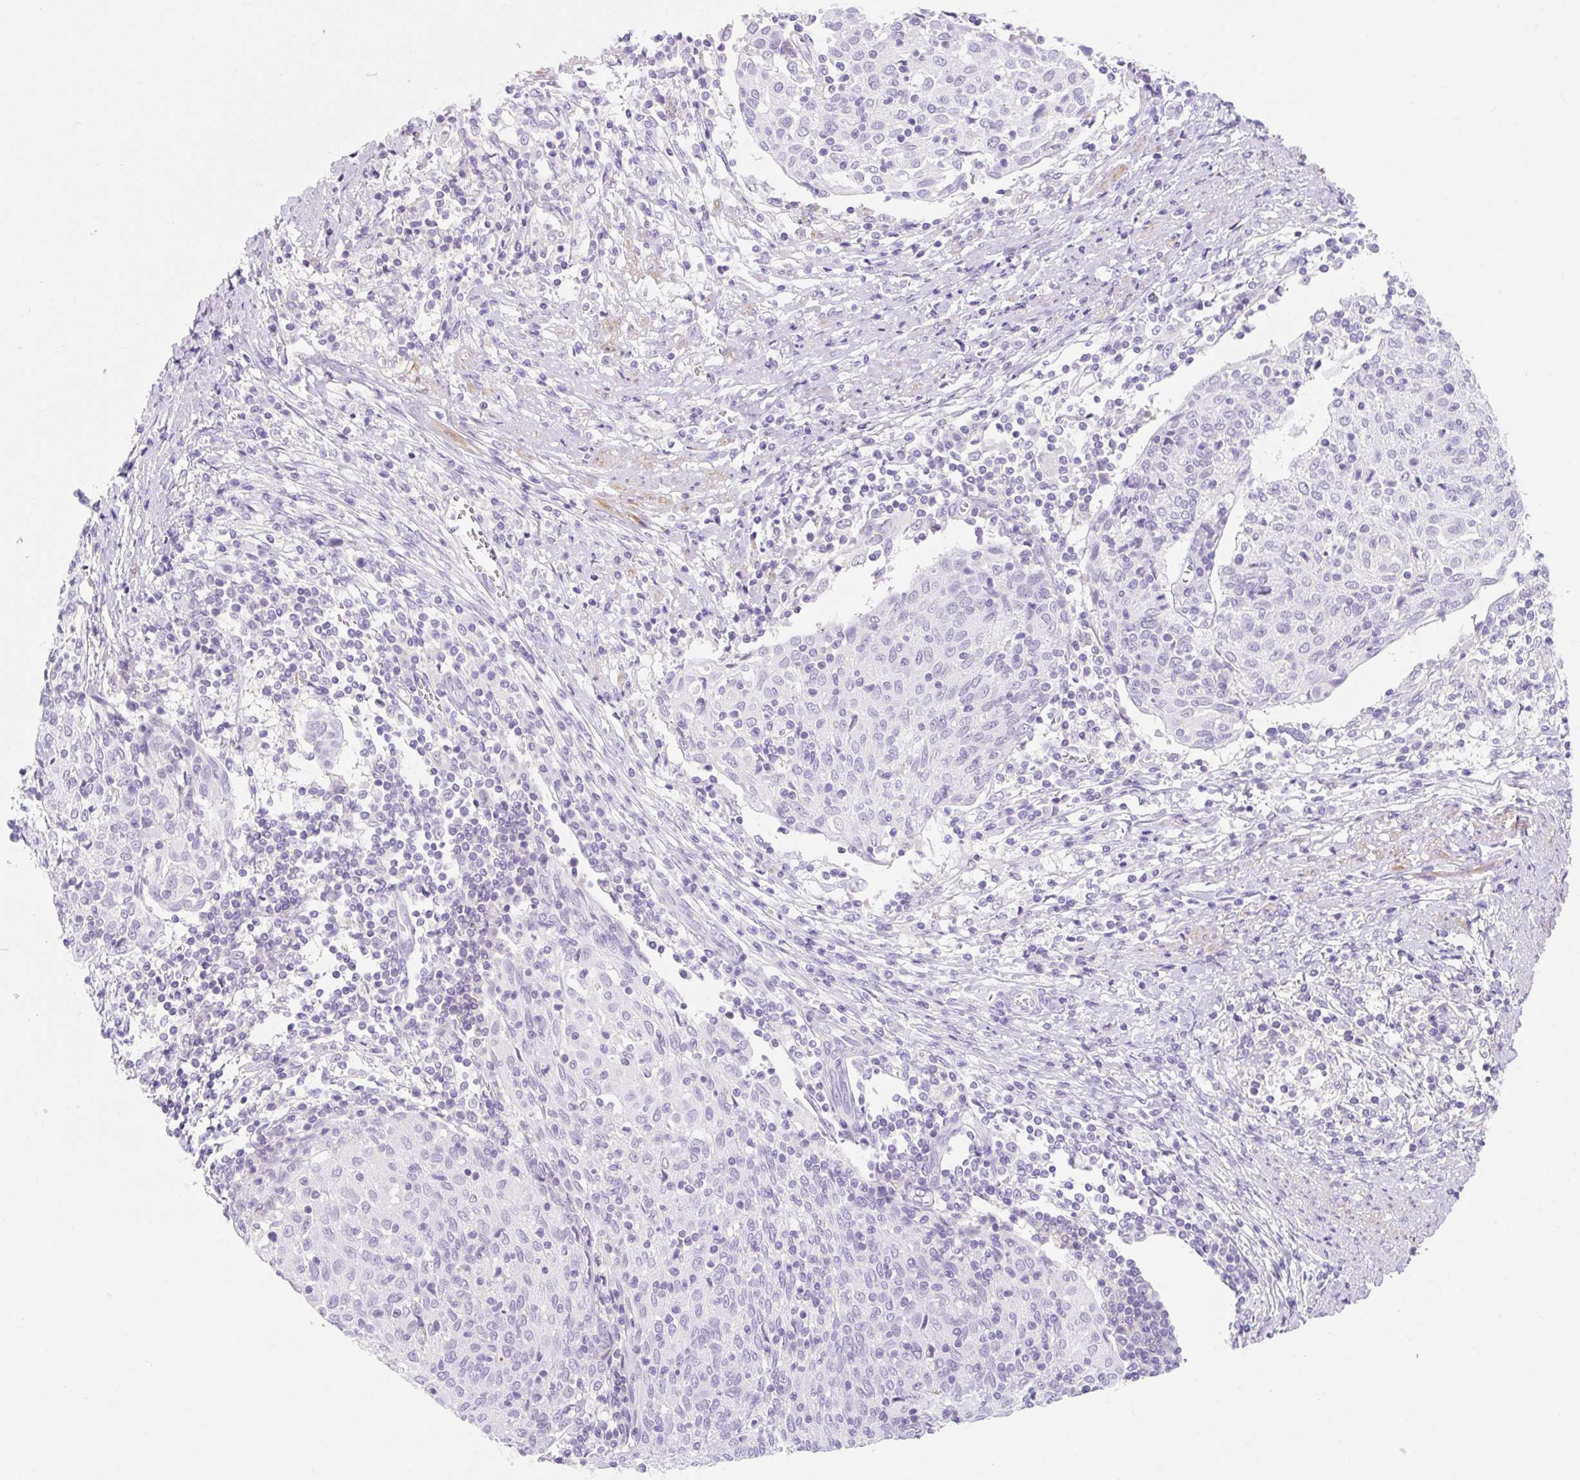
{"staining": {"intensity": "negative", "quantity": "none", "location": "none"}, "tissue": "cervical cancer", "cell_type": "Tumor cells", "image_type": "cancer", "snomed": [{"axis": "morphology", "description": "Squamous cell carcinoma, NOS"}, {"axis": "topography", "description": "Cervix"}], "caption": "IHC of squamous cell carcinoma (cervical) exhibits no positivity in tumor cells.", "gene": "SLC28A1", "patient": {"sex": "female", "age": 52}}